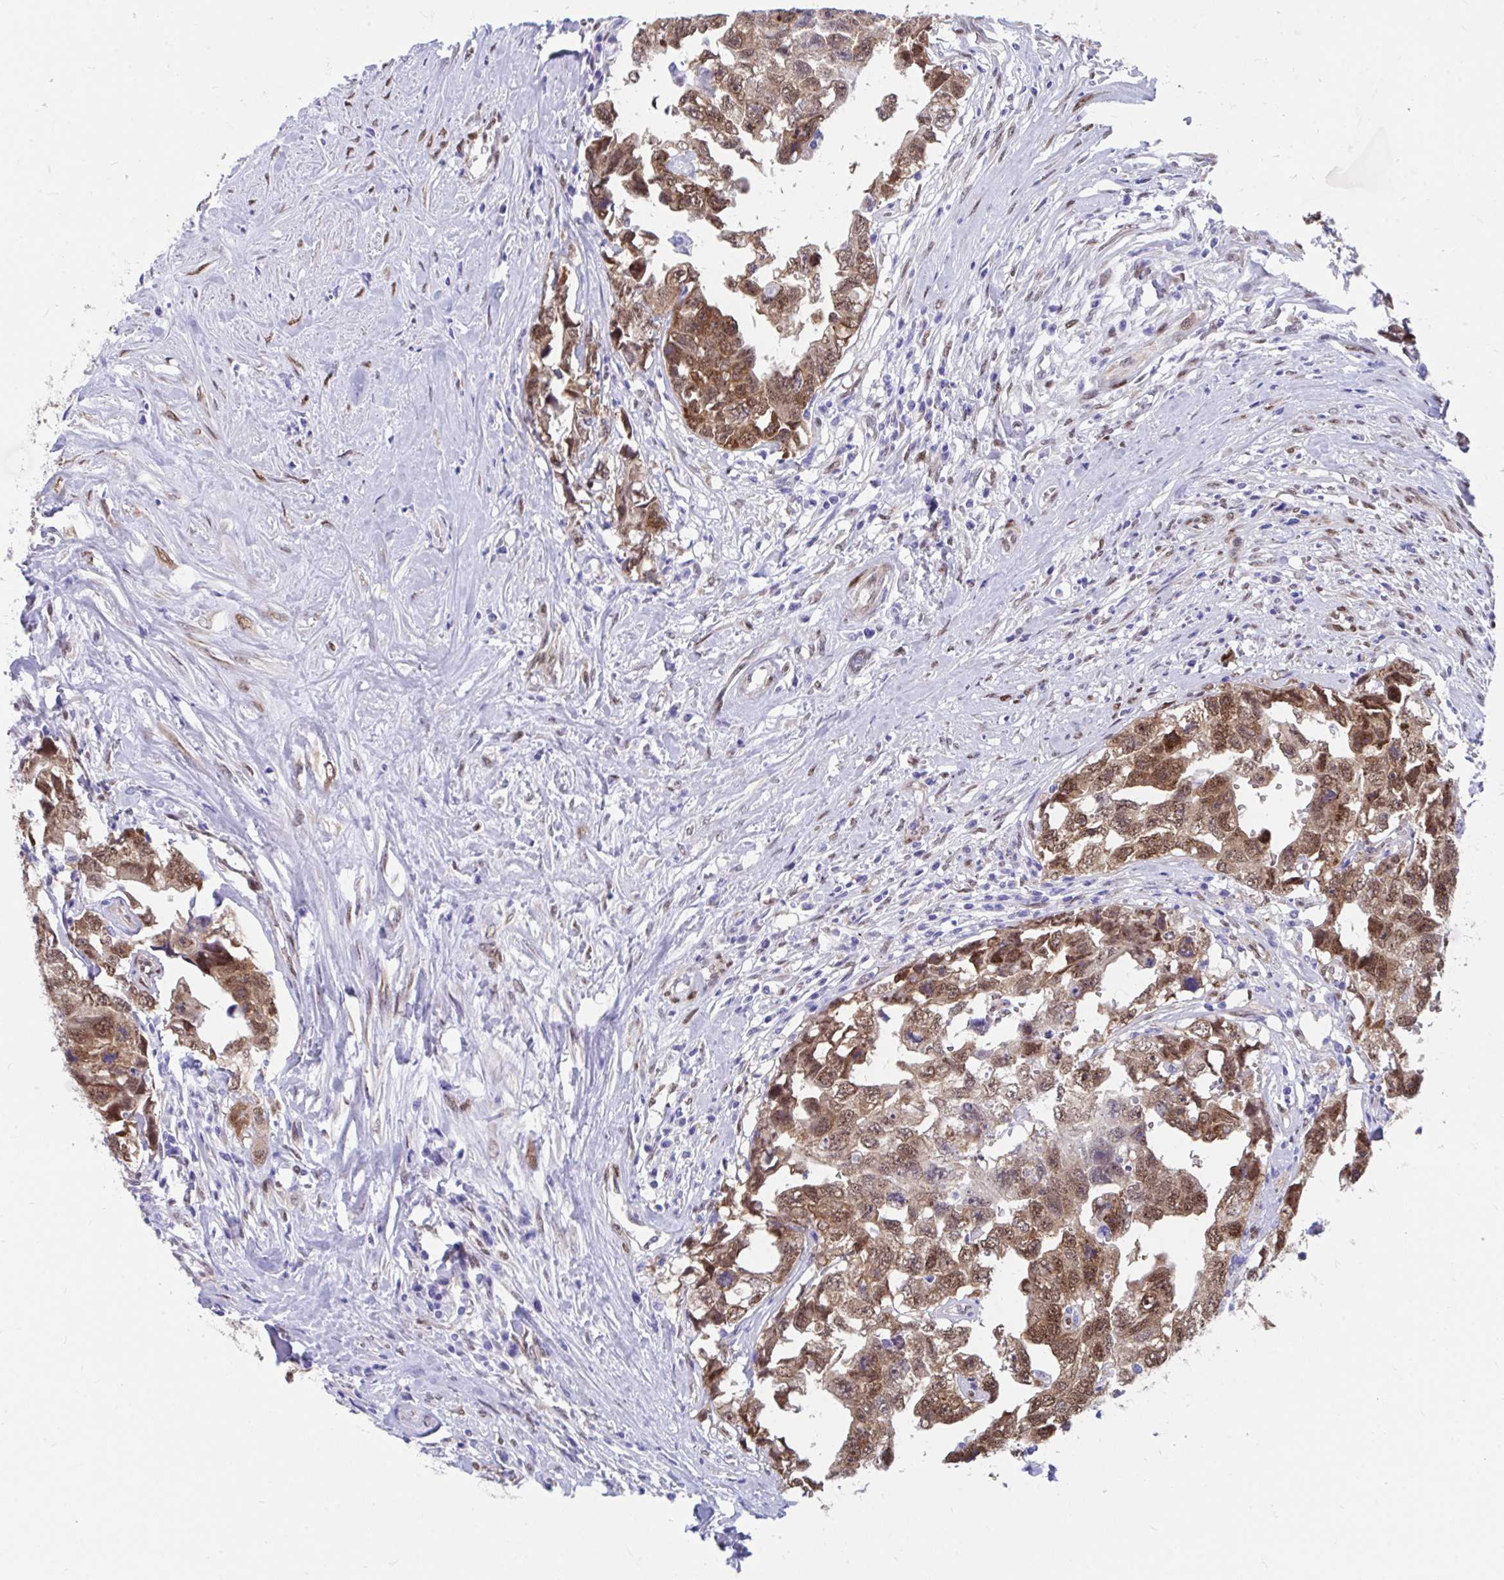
{"staining": {"intensity": "moderate", "quantity": ">75%", "location": "cytoplasmic/membranous,nuclear"}, "tissue": "testis cancer", "cell_type": "Tumor cells", "image_type": "cancer", "snomed": [{"axis": "morphology", "description": "Carcinoma, Embryonal, NOS"}, {"axis": "topography", "description": "Testis"}], "caption": "Immunohistochemistry staining of embryonal carcinoma (testis), which demonstrates medium levels of moderate cytoplasmic/membranous and nuclear staining in approximately >75% of tumor cells indicating moderate cytoplasmic/membranous and nuclear protein expression. The staining was performed using DAB (3,3'-diaminobenzidine) (brown) for protein detection and nuclei were counterstained in hematoxylin (blue).", "gene": "RBPMS", "patient": {"sex": "male", "age": 22}}